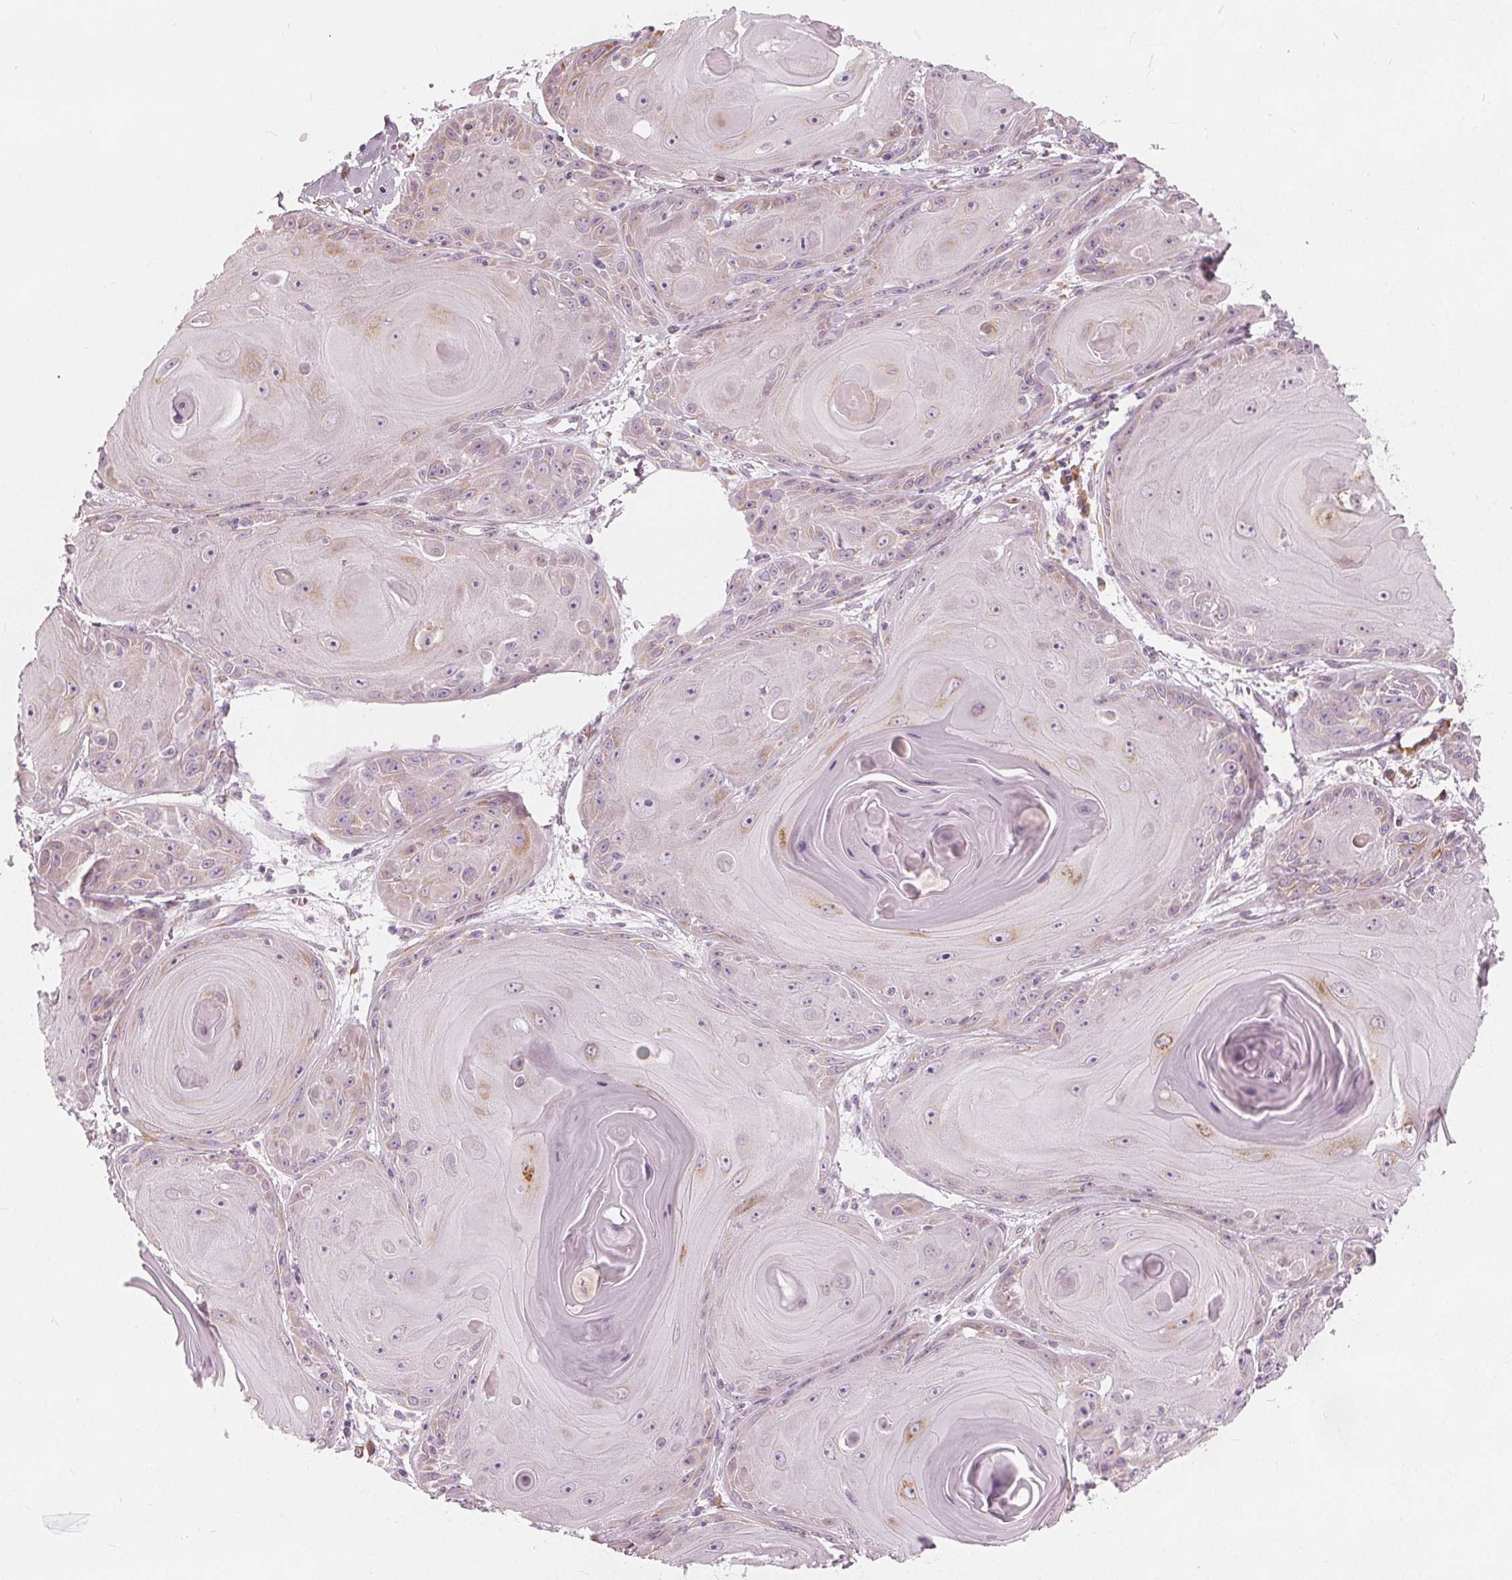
{"staining": {"intensity": "negative", "quantity": "none", "location": "none"}, "tissue": "skin cancer", "cell_type": "Tumor cells", "image_type": "cancer", "snomed": [{"axis": "morphology", "description": "Squamous cell carcinoma, NOS"}, {"axis": "topography", "description": "Skin"}, {"axis": "topography", "description": "Vulva"}], "caption": "This is an immunohistochemistry histopathology image of human squamous cell carcinoma (skin). There is no staining in tumor cells.", "gene": "BRSK1", "patient": {"sex": "female", "age": 85}}